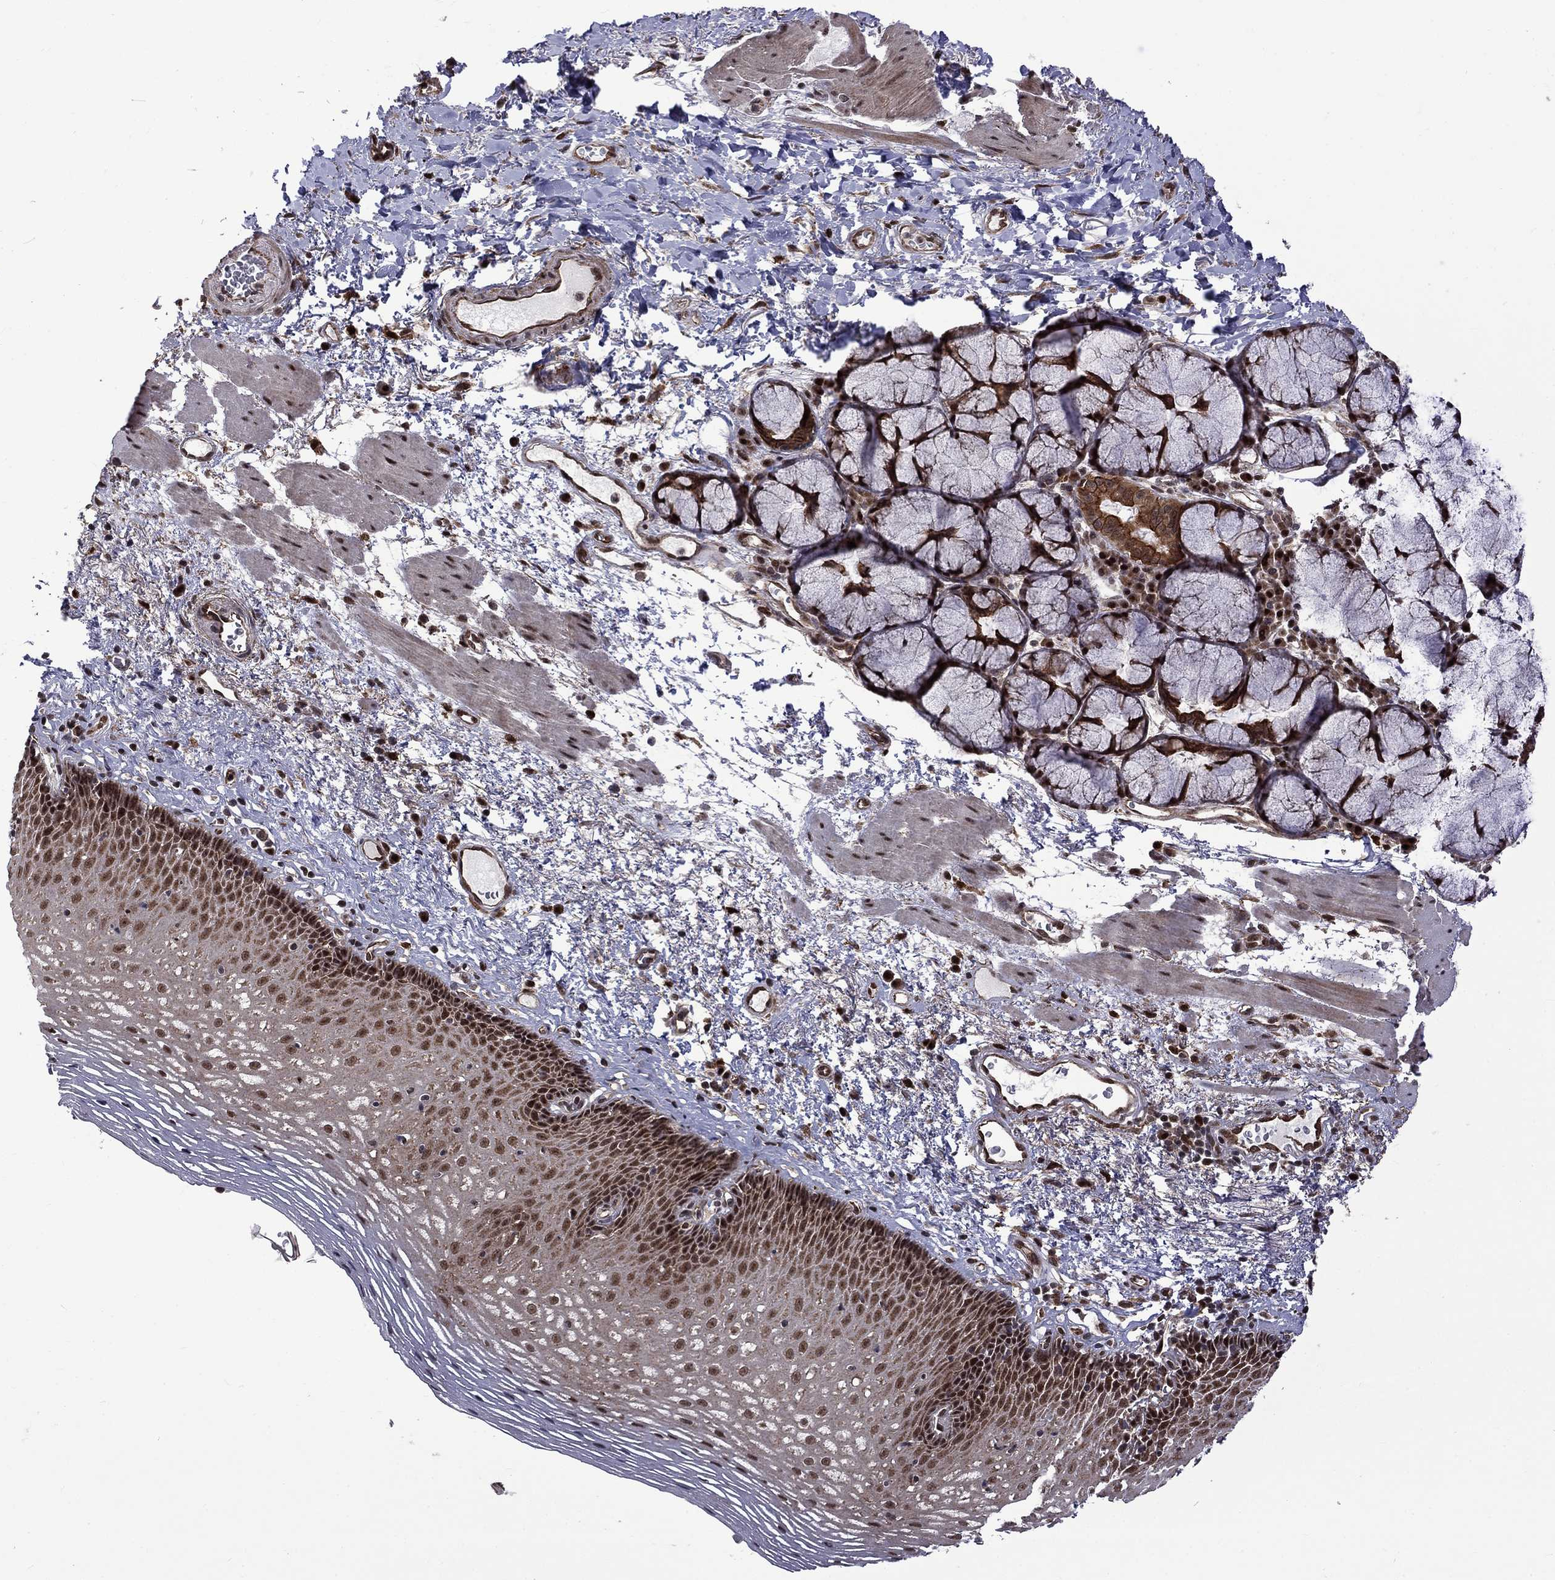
{"staining": {"intensity": "moderate", "quantity": "25%-75%", "location": "cytoplasmic/membranous,nuclear"}, "tissue": "esophagus", "cell_type": "Squamous epithelial cells", "image_type": "normal", "snomed": [{"axis": "morphology", "description": "Normal tissue, NOS"}, {"axis": "topography", "description": "Esophagus"}], "caption": "IHC image of unremarkable esophagus: esophagus stained using immunohistochemistry (IHC) exhibits medium levels of moderate protein expression localized specifically in the cytoplasmic/membranous,nuclear of squamous epithelial cells, appearing as a cytoplasmic/membranous,nuclear brown color.", "gene": "KPNA3", "patient": {"sex": "male", "age": 76}}